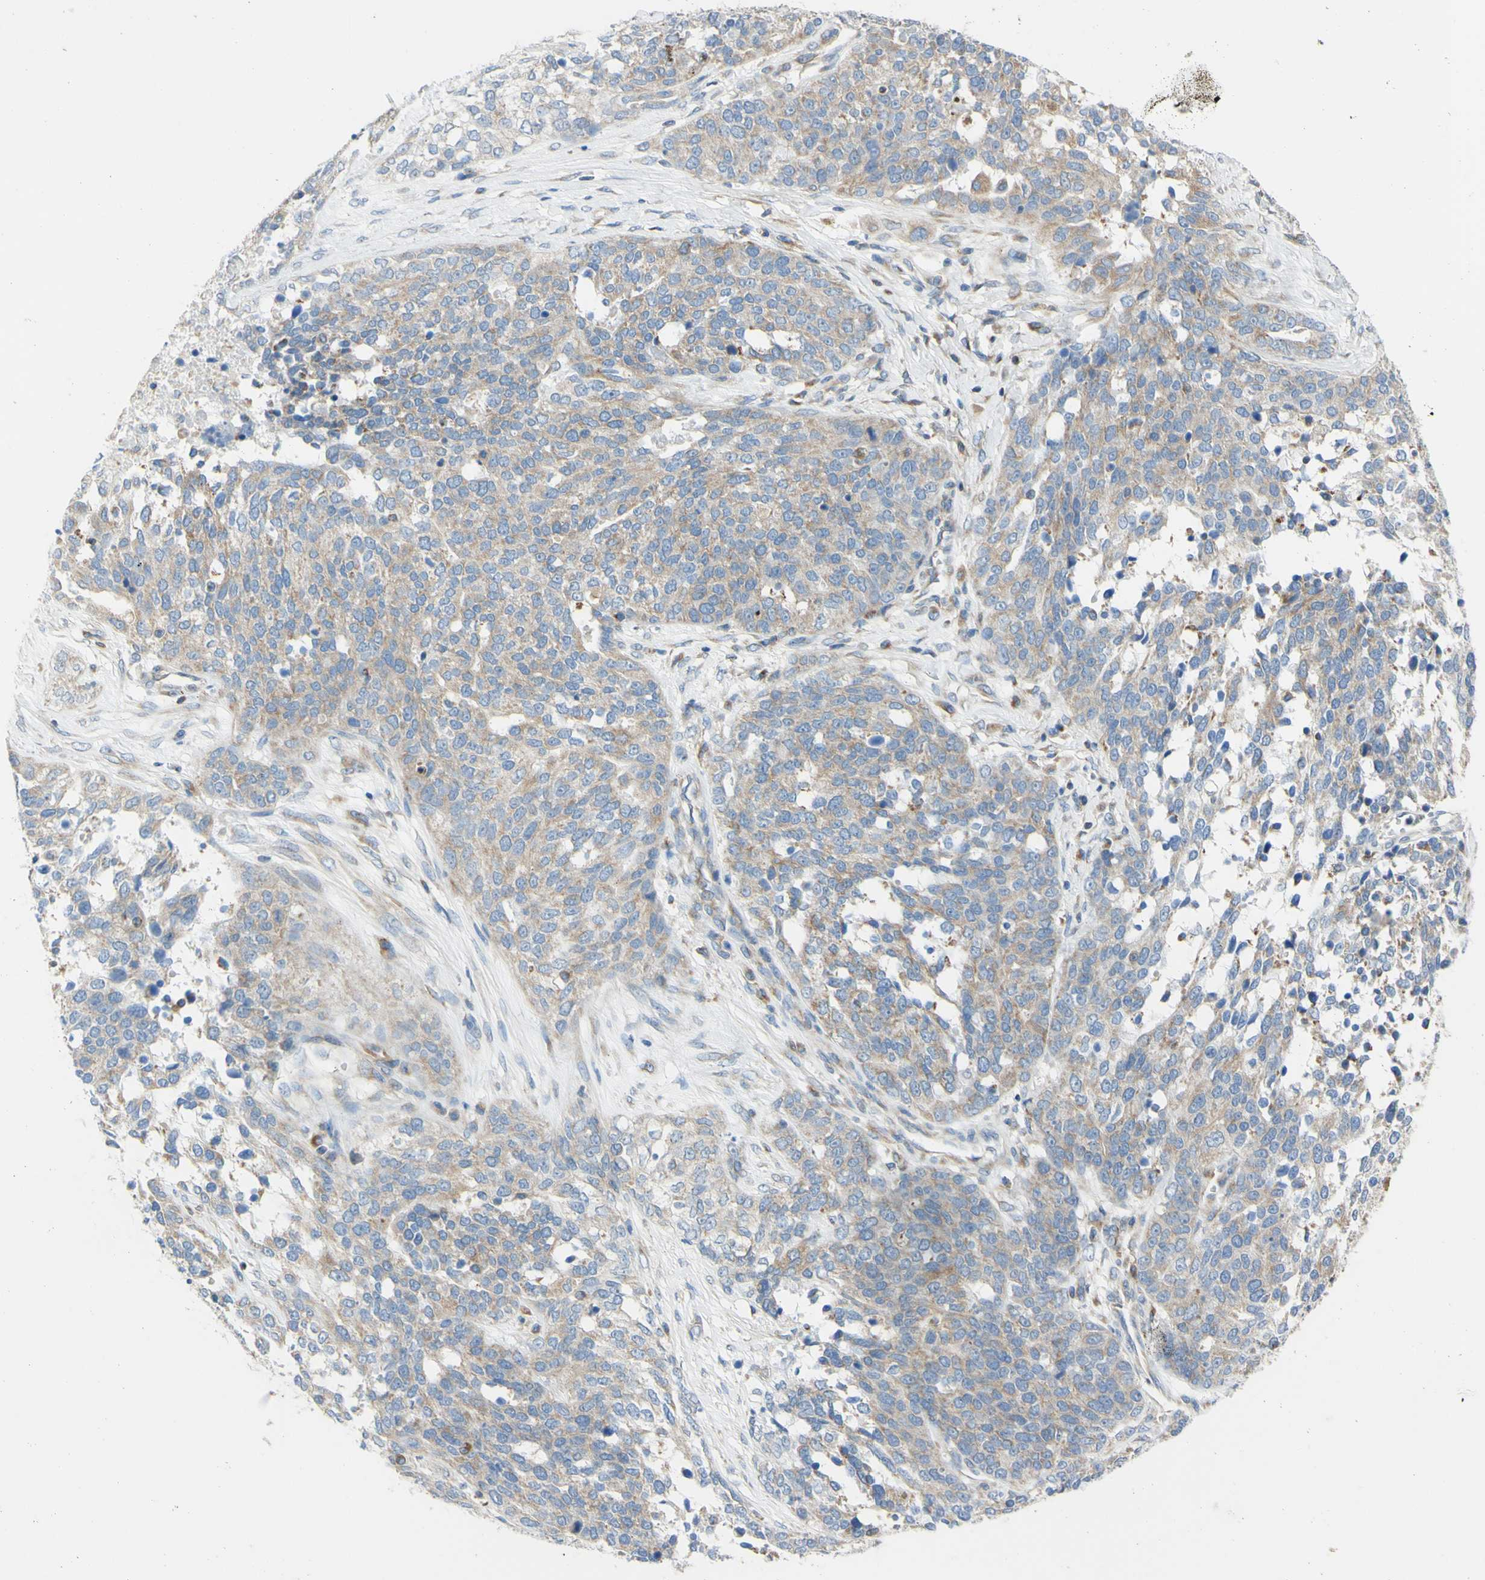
{"staining": {"intensity": "weak", "quantity": "25%-75%", "location": "cytoplasmic/membranous"}, "tissue": "ovarian cancer", "cell_type": "Tumor cells", "image_type": "cancer", "snomed": [{"axis": "morphology", "description": "Cystadenocarcinoma, serous, NOS"}, {"axis": "topography", "description": "Ovary"}], "caption": "A histopathology image showing weak cytoplasmic/membranous staining in about 25%-75% of tumor cells in serous cystadenocarcinoma (ovarian), as visualized by brown immunohistochemical staining.", "gene": "RETREG2", "patient": {"sex": "female", "age": 44}}